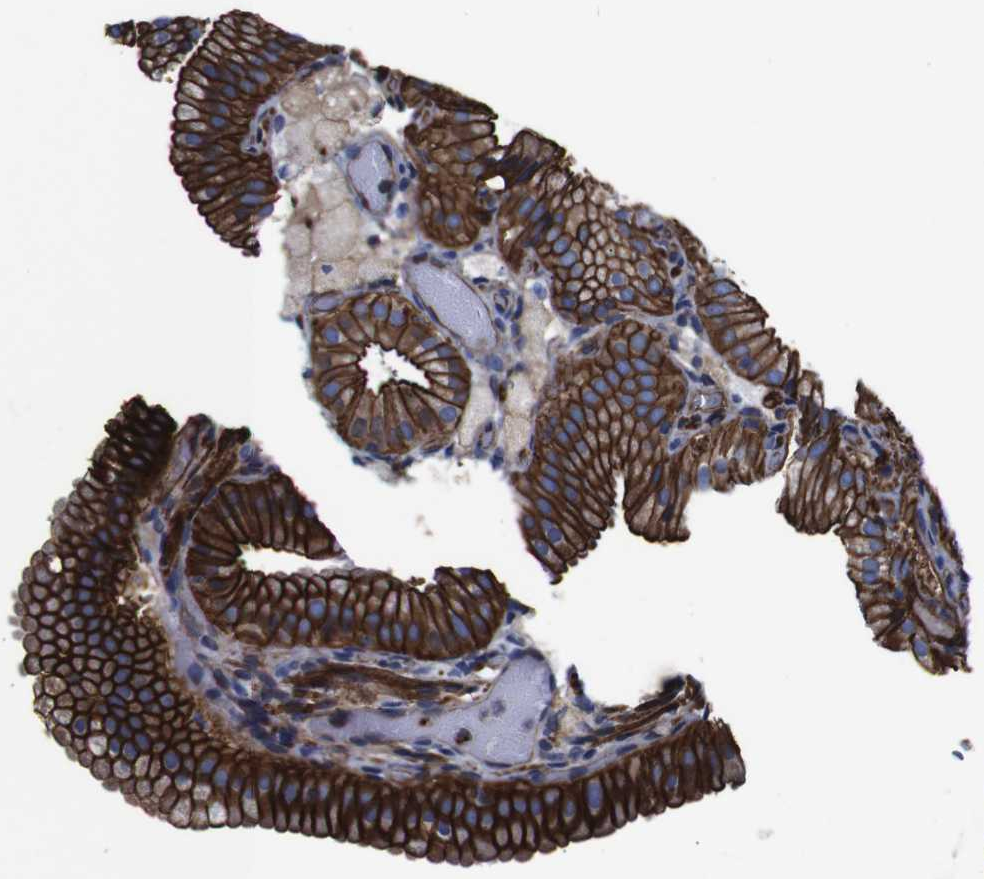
{"staining": {"intensity": "strong", "quantity": ">75%", "location": "cytoplasmic/membranous"}, "tissue": "gallbladder", "cell_type": "Glandular cells", "image_type": "normal", "snomed": [{"axis": "morphology", "description": "Normal tissue, NOS"}, {"axis": "topography", "description": "Gallbladder"}], "caption": "Immunohistochemistry (DAB) staining of benign gallbladder exhibits strong cytoplasmic/membranous protein expression in approximately >75% of glandular cells. Using DAB (brown) and hematoxylin (blue) stains, captured at high magnification using brightfield microscopy.", "gene": "SPTBN1", "patient": {"sex": "male", "age": 54}}